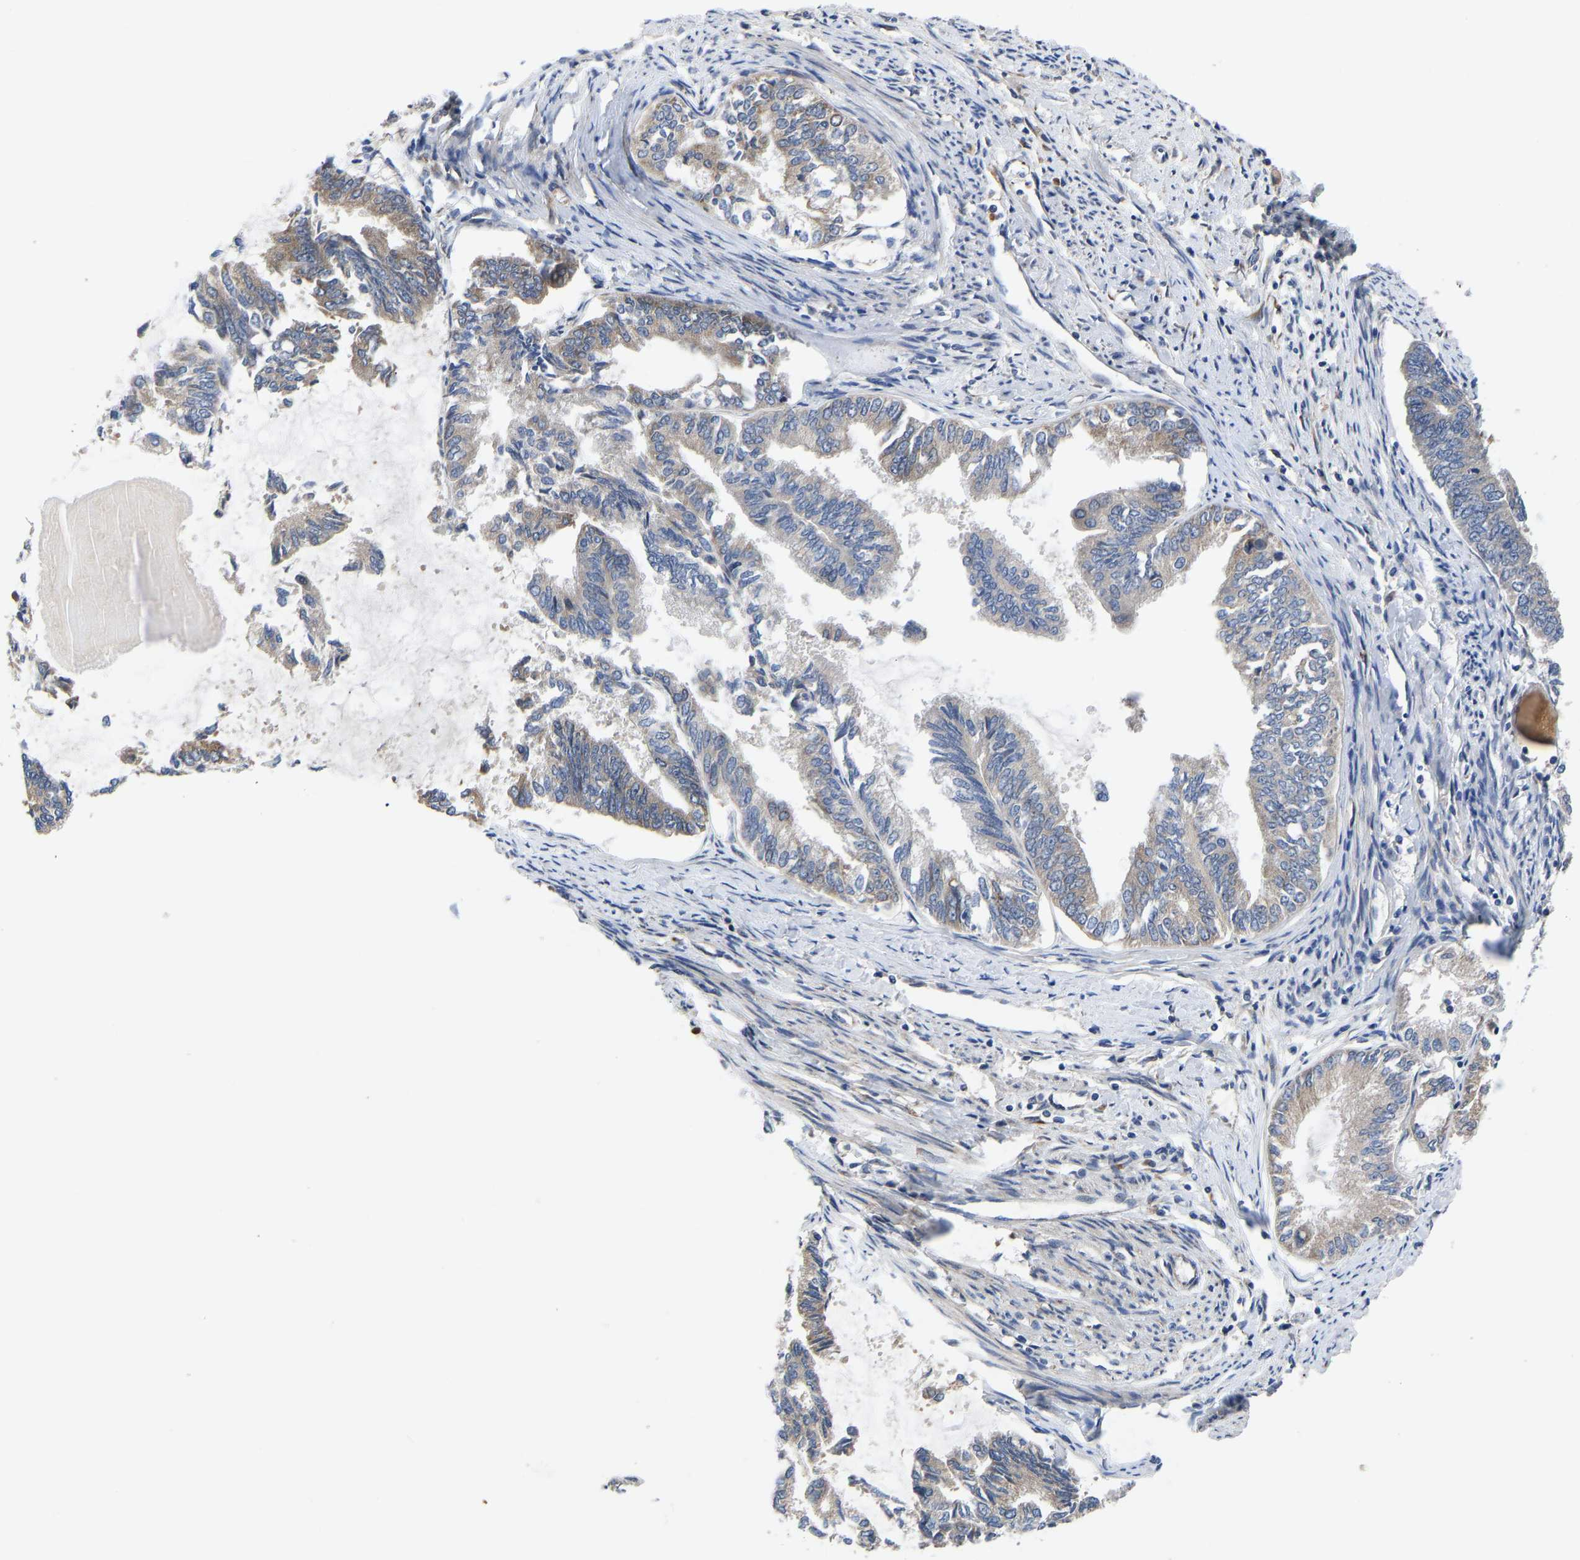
{"staining": {"intensity": "weak", "quantity": "<25%", "location": "cytoplasmic/membranous"}, "tissue": "endometrial cancer", "cell_type": "Tumor cells", "image_type": "cancer", "snomed": [{"axis": "morphology", "description": "Adenocarcinoma, NOS"}, {"axis": "topography", "description": "Endometrium"}], "caption": "Endometrial adenocarcinoma stained for a protein using immunohistochemistry shows no positivity tumor cells.", "gene": "FRRS1", "patient": {"sex": "female", "age": 86}}